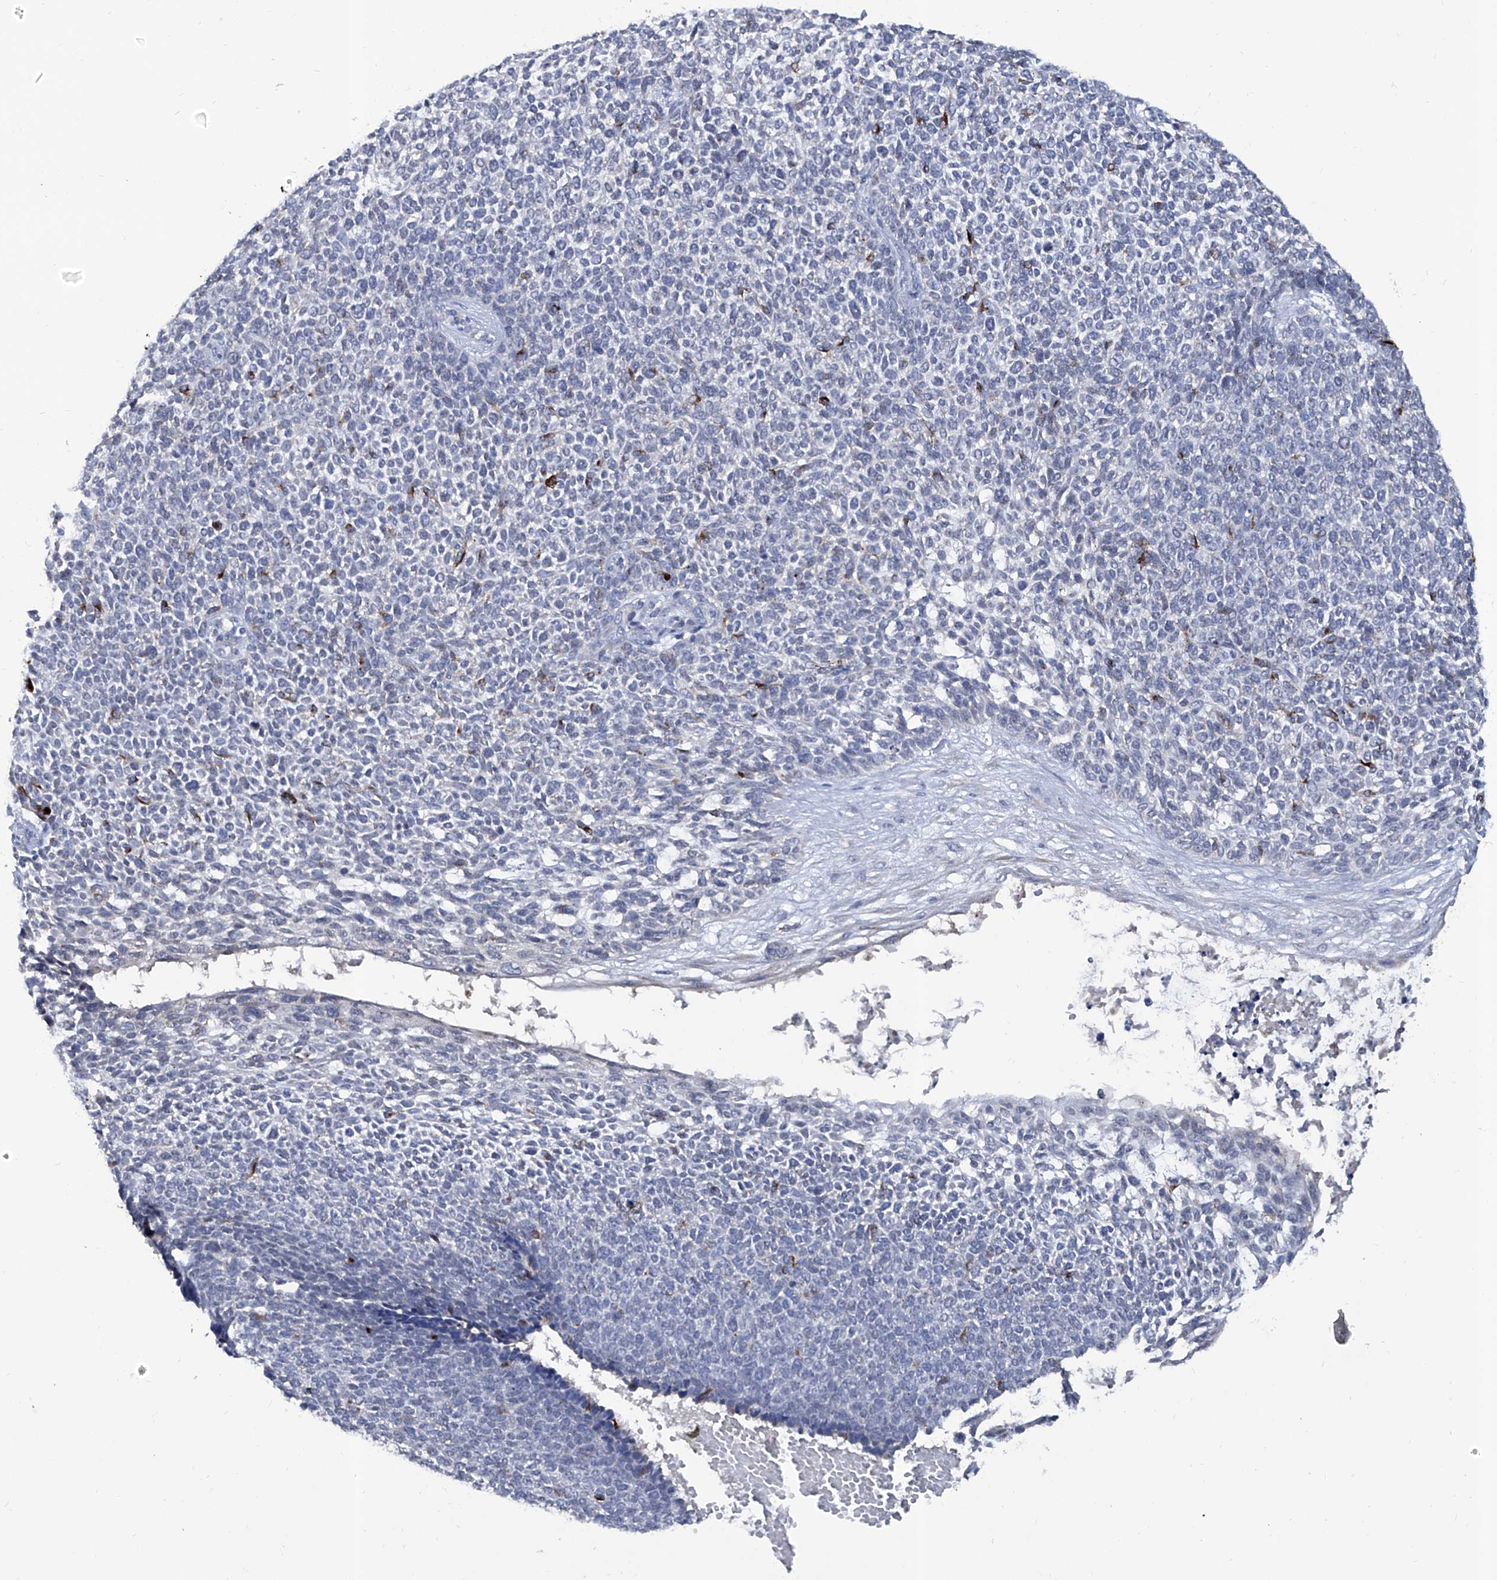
{"staining": {"intensity": "negative", "quantity": "none", "location": "none"}, "tissue": "skin cancer", "cell_type": "Tumor cells", "image_type": "cancer", "snomed": [{"axis": "morphology", "description": "Basal cell carcinoma"}, {"axis": "topography", "description": "Skin"}], "caption": "Immunohistochemistry (IHC) image of neoplastic tissue: human skin basal cell carcinoma stained with DAB (3,3'-diaminobenzidine) reveals no significant protein positivity in tumor cells.", "gene": "KLHL17", "patient": {"sex": "female", "age": 84}}